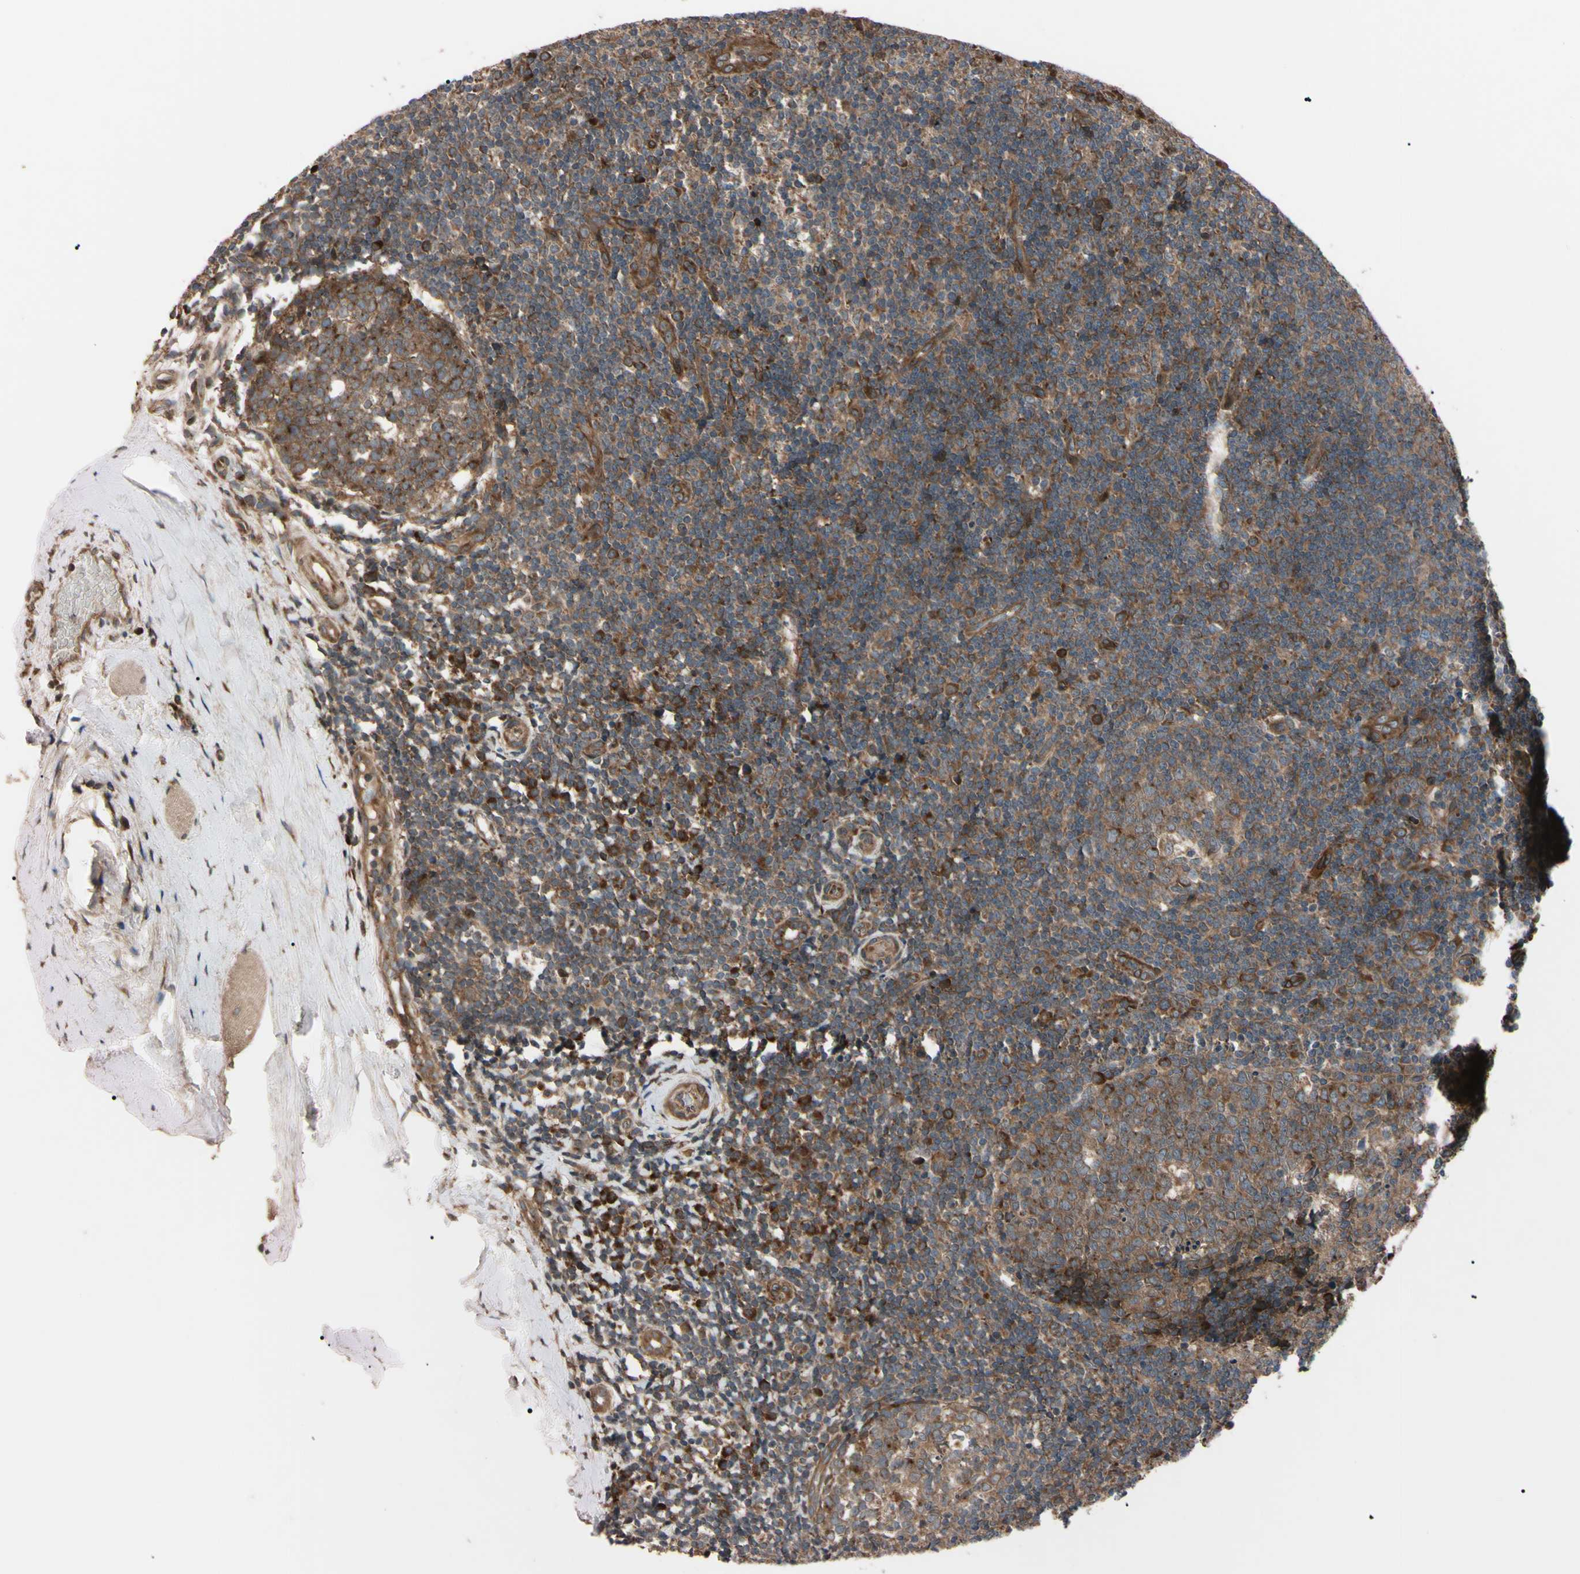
{"staining": {"intensity": "strong", "quantity": ">75%", "location": "cytoplasmic/membranous"}, "tissue": "tonsil", "cell_type": "Germinal center cells", "image_type": "normal", "snomed": [{"axis": "morphology", "description": "Normal tissue, NOS"}, {"axis": "topography", "description": "Tonsil"}], "caption": "A high amount of strong cytoplasmic/membranous positivity is appreciated in about >75% of germinal center cells in normal tonsil. (DAB (3,3'-diaminobenzidine) = brown stain, brightfield microscopy at high magnification).", "gene": "GUCY1B1", "patient": {"sex": "female", "age": 19}}